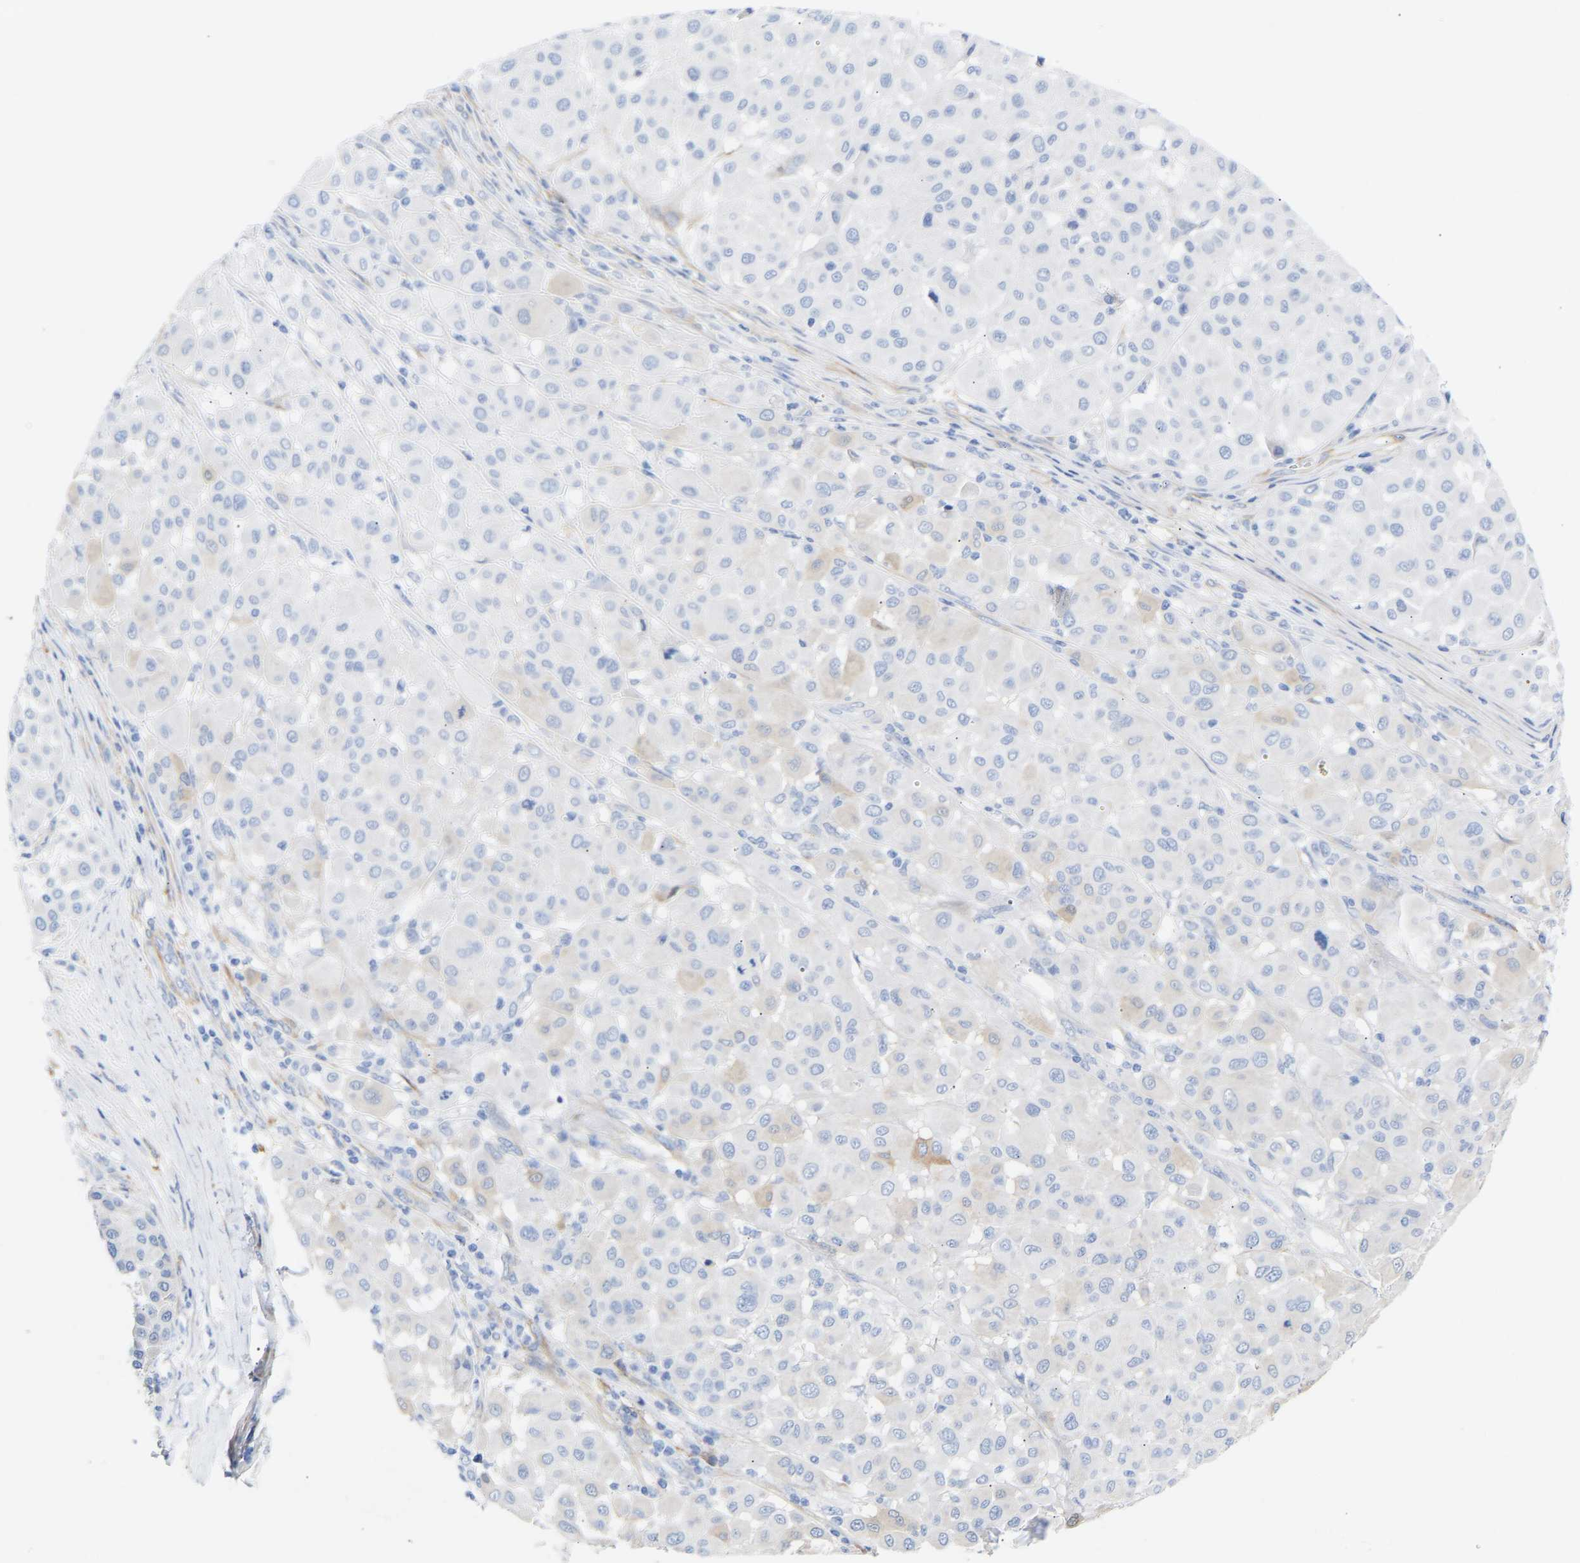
{"staining": {"intensity": "negative", "quantity": "none", "location": "none"}, "tissue": "melanoma", "cell_type": "Tumor cells", "image_type": "cancer", "snomed": [{"axis": "morphology", "description": "Malignant melanoma, Metastatic site"}, {"axis": "topography", "description": "Soft tissue"}], "caption": "Tumor cells are negative for brown protein staining in malignant melanoma (metastatic site). Nuclei are stained in blue.", "gene": "AMPH", "patient": {"sex": "male", "age": 41}}